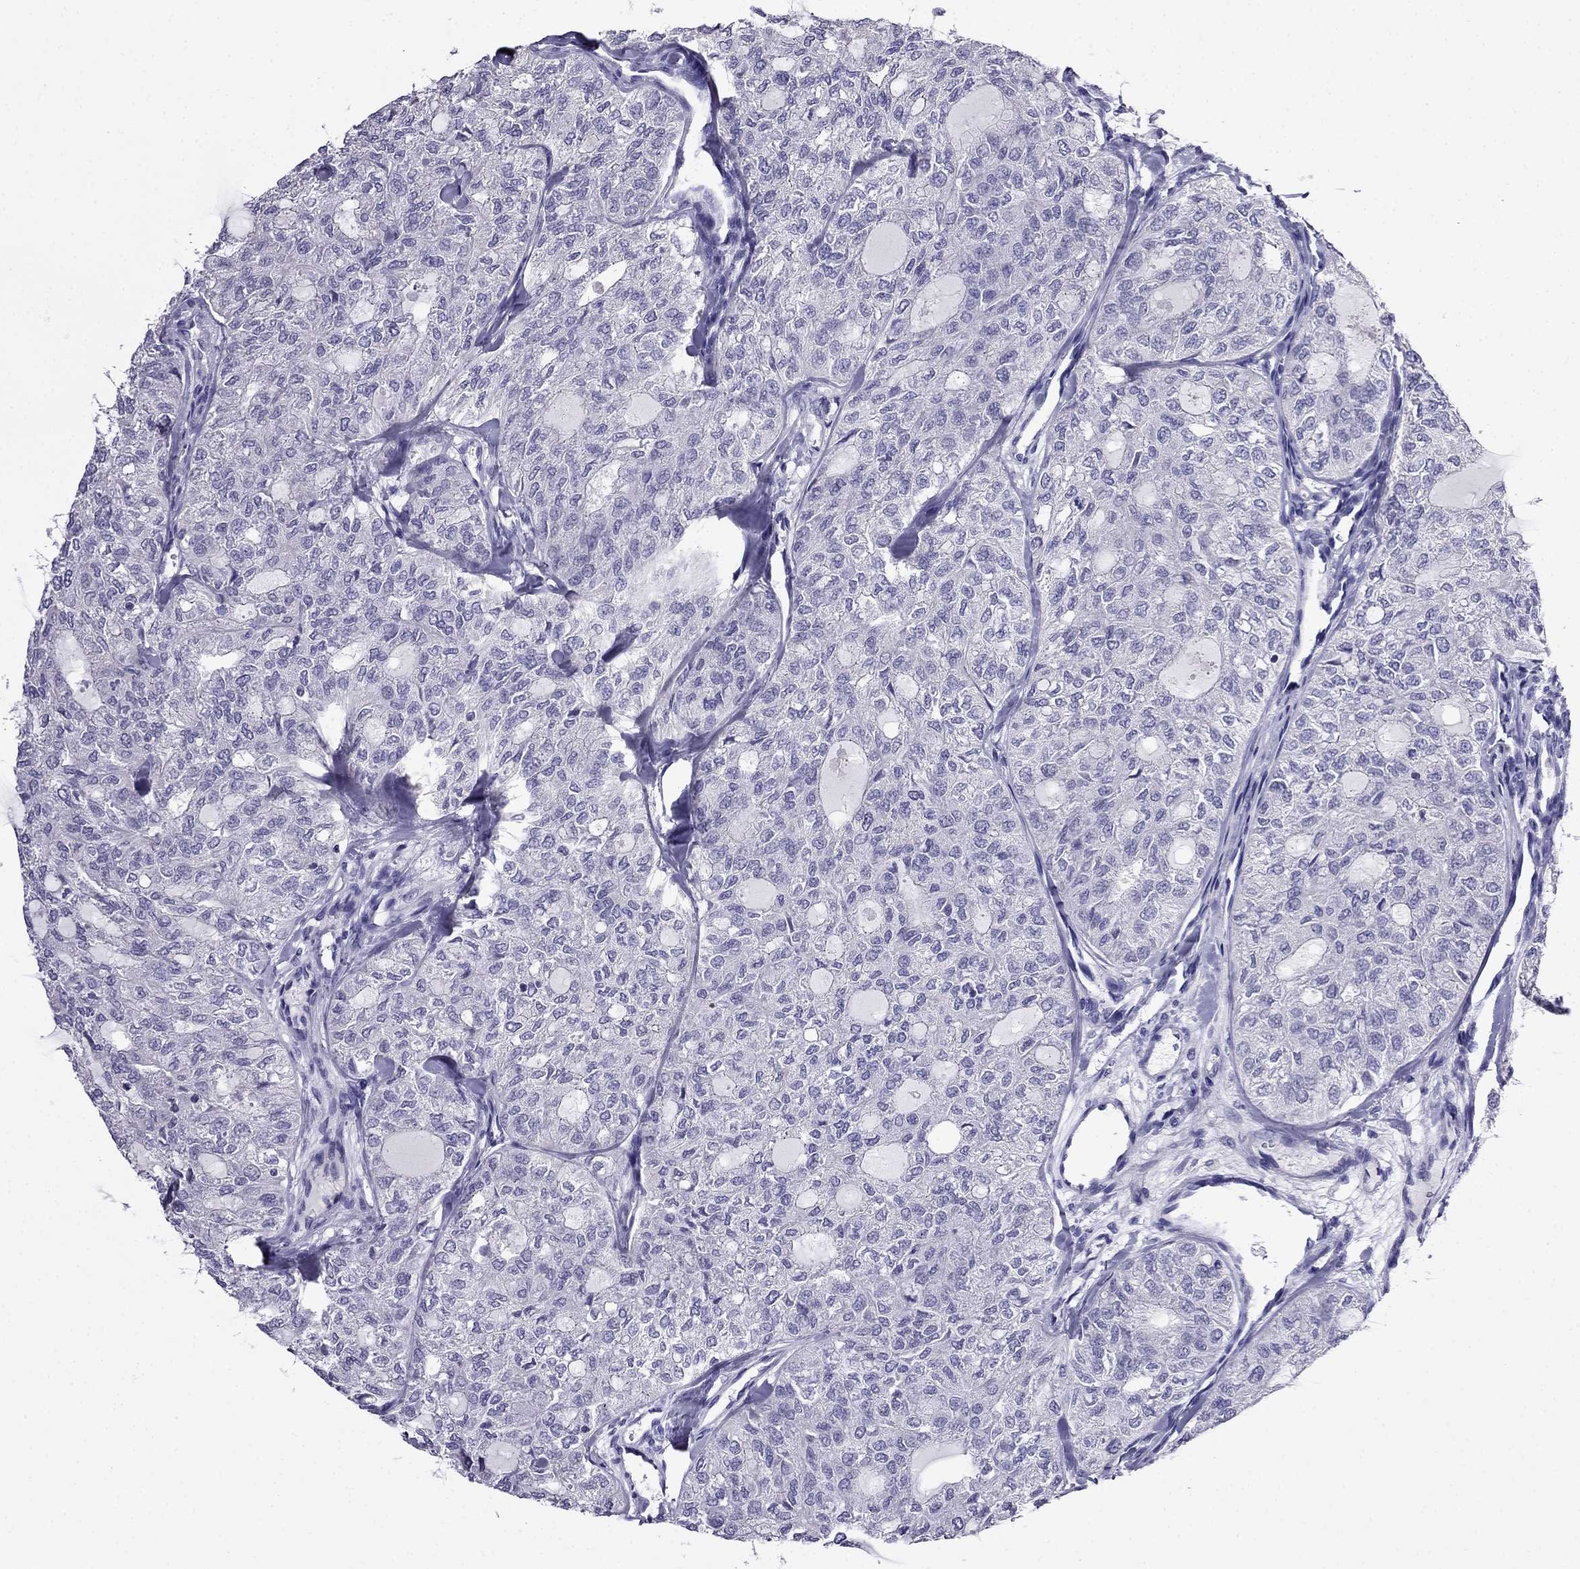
{"staining": {"intensity": "negative", "quantity": "none", "location": "none"}, "tissue": "thyroid cancer", "cell_type": "Tumor cells", "image_type": "cancer", "snomed": [{"axis": "morphology", "description": "Follicular adenoma carcinoma, NOS"}, {"axis": "topography", "description": "Thyroid gland"}], "caption": "A high-resolution micrograph shows immunohistochemistry (IHC) staining of thyroid cancer, which shows no significant staining in tumor cells.", "gene": "SCNN1D", "patient": {"sex": "male", "age": 75}}